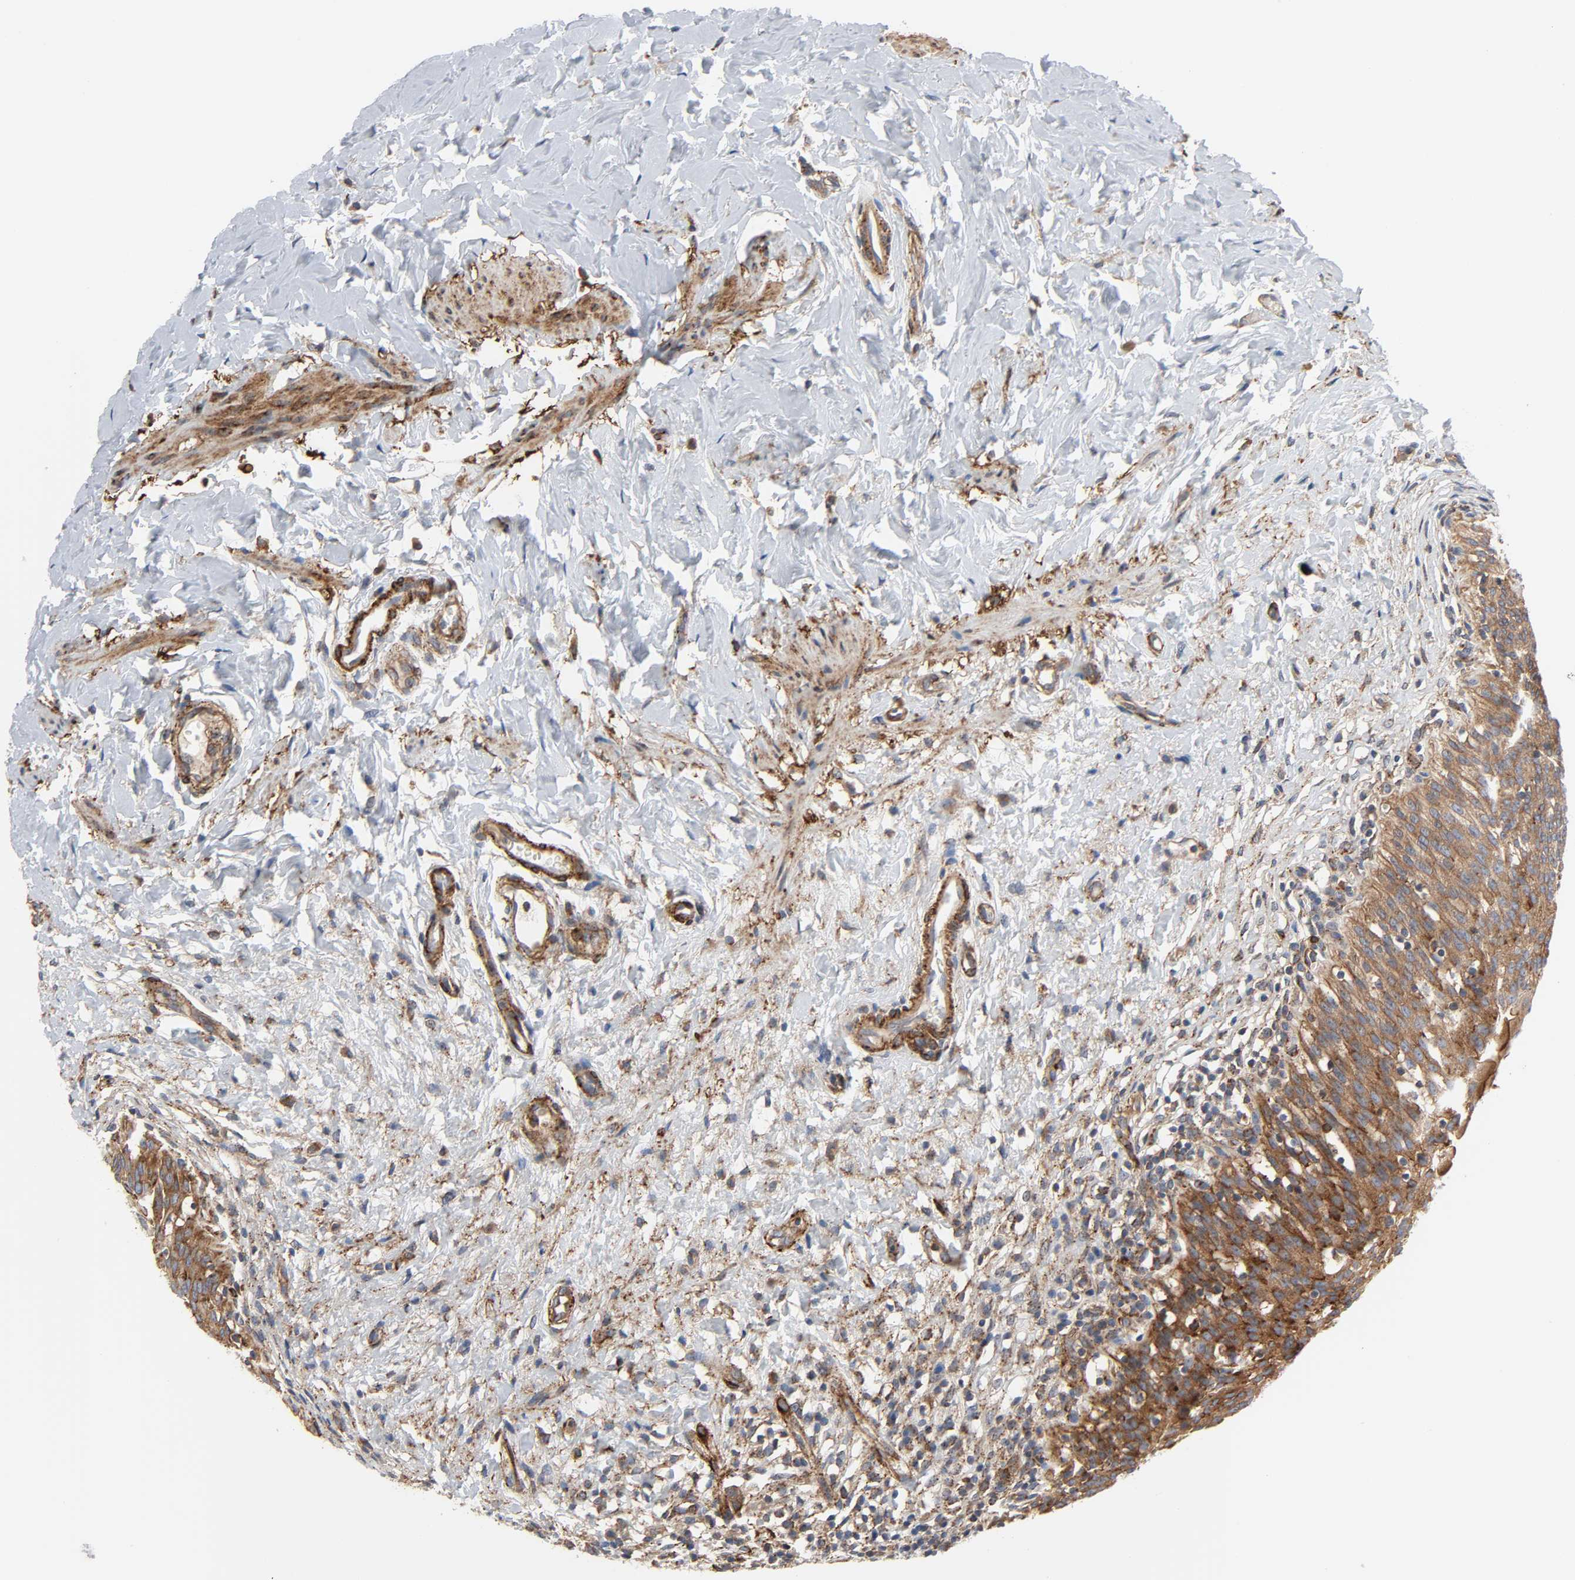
{"staining": {"intensity": "strong", "quantity": ">75%", "location": "cytoplasmic/membranous"}, "tissue": "urinary bladder", "cell_type": "Urothelial cells", "image_type": "normal", "snomed": [{"axis": "morphology", "description": "Normal tissue, NOS"}, {"axis": "topography", "description": "Urinary bladder"}], "caption": "Protein staining of benign urinary bladder shows strong cytoplasmic/membranous positivity in about >75% of urothelial cells. The staining is performed using DAB brown chromogen to label protein expression. The nuclei are counter-stained blue using hematoxylin.", "gene": "ARHGAP1", "patient": {"sex": "female", "age": 80}}